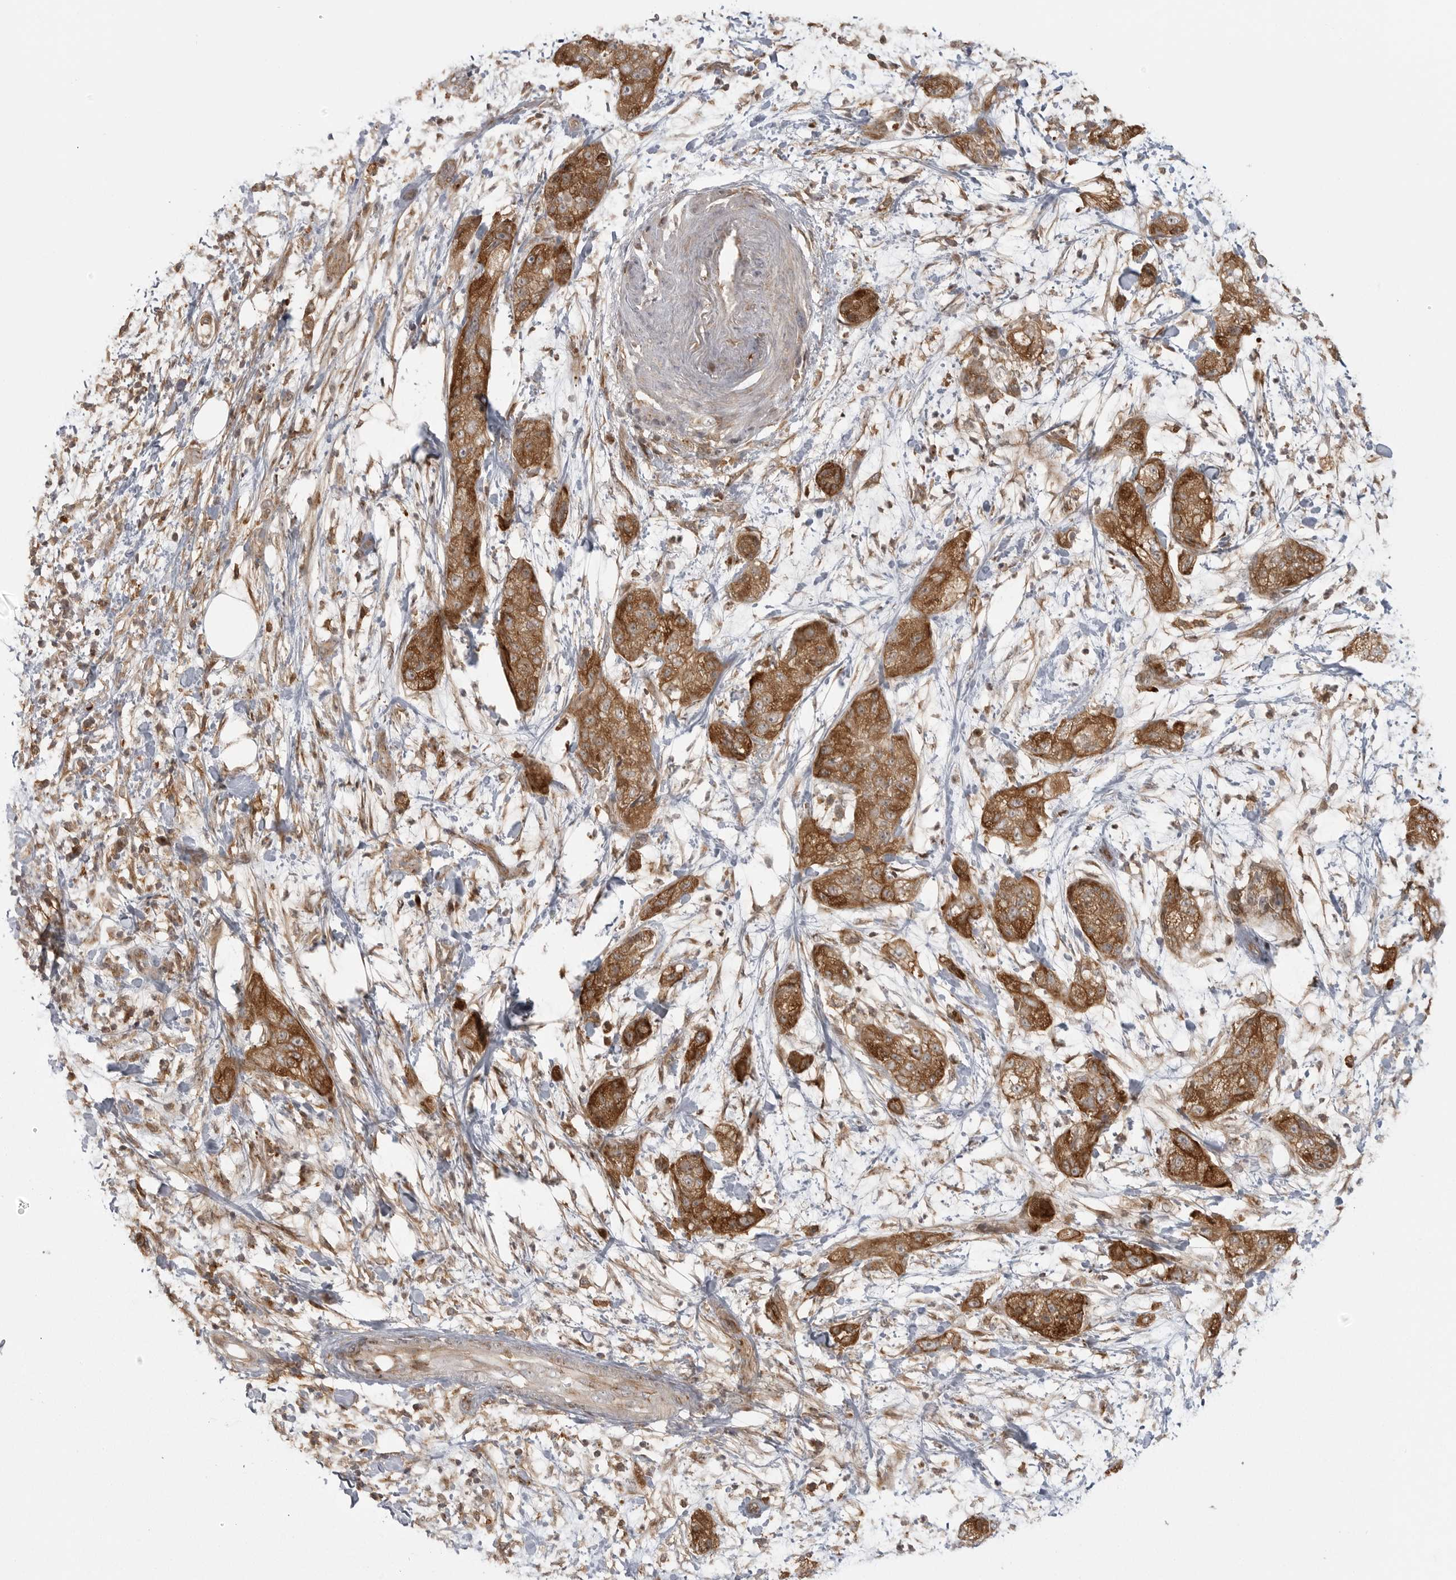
{"staining": {"intensity": "strong", "quantity": ">75%", "location": "cytoplasmic/membranous"}, "tissue": "pancreatic cancer", "cell_type": "Tumor cells", "image_type": "cancer", "snomed": [{"axis": "morphology", "description": "Adenocarcinoma, NOS"}, {"axis": "topography", "description": "Pancreas"}], "caption": "Protein expression analysis of pancreatic cancer (adenocarcinoma) demonstrates strong cytoplasmic/membranous positivity in approximately >75% of tumor cells. (IHC, brightfield microscopy, high magnification).", "gene": "FAT3", "patient": {"sex": "female", "age": 78}}